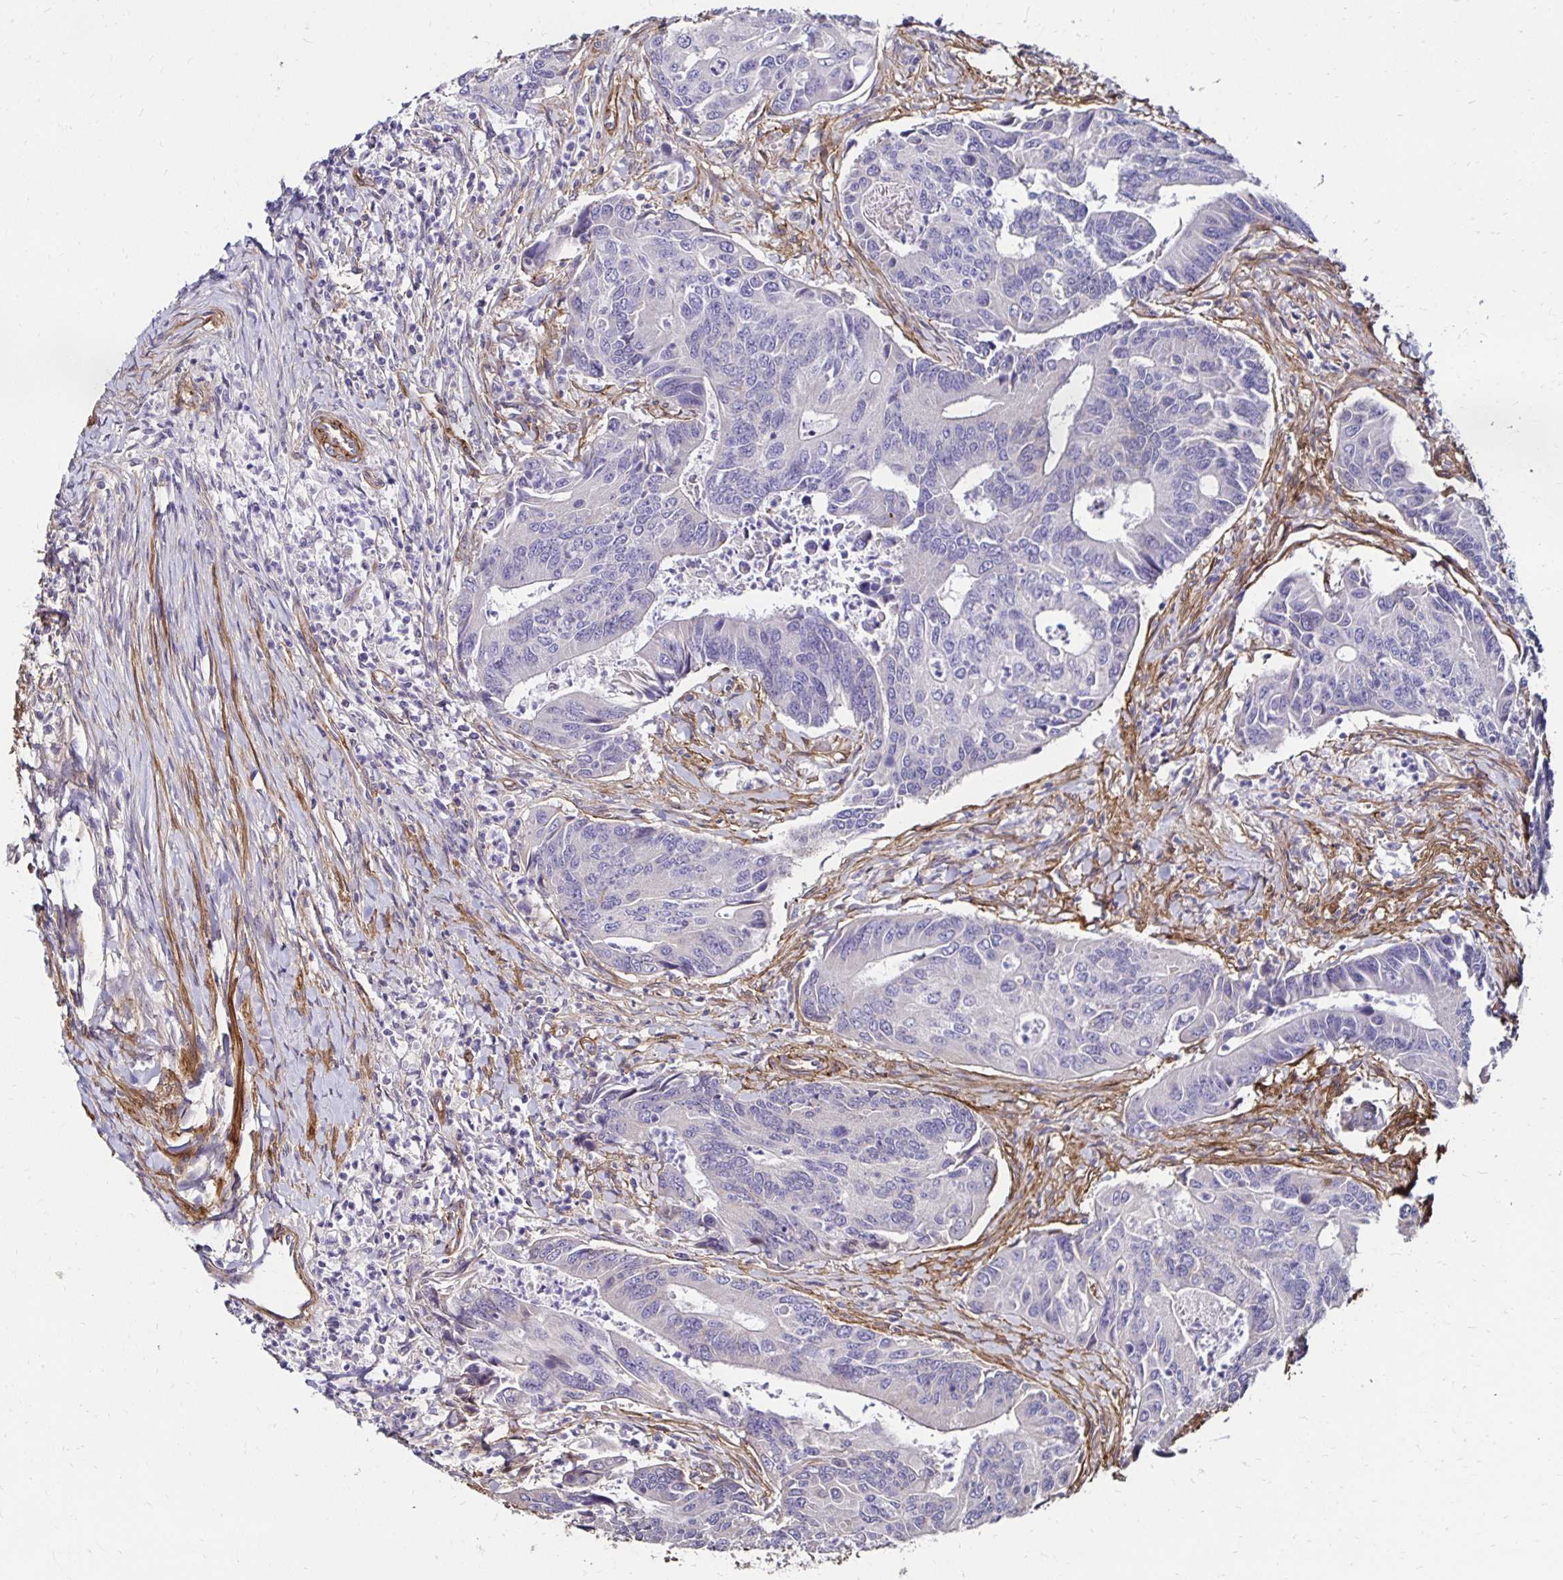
{"staining": {"intensity": "negative", "quantity": "none", "location": "none"}, "tissue": "colorectal cancer", "cell_type": "Tumor cells", "image_type": "cancer", "snomed": [{"axis": "morphology", "description": "Adenocarcinoma, NOS"}, {"axis": "topography", "description": "Colon"}], "caption": "Tumor cells show no significant staining in colorectal cancer.", "gene": "ITGB1", "patient": {"sex": "female", "age": 67}}